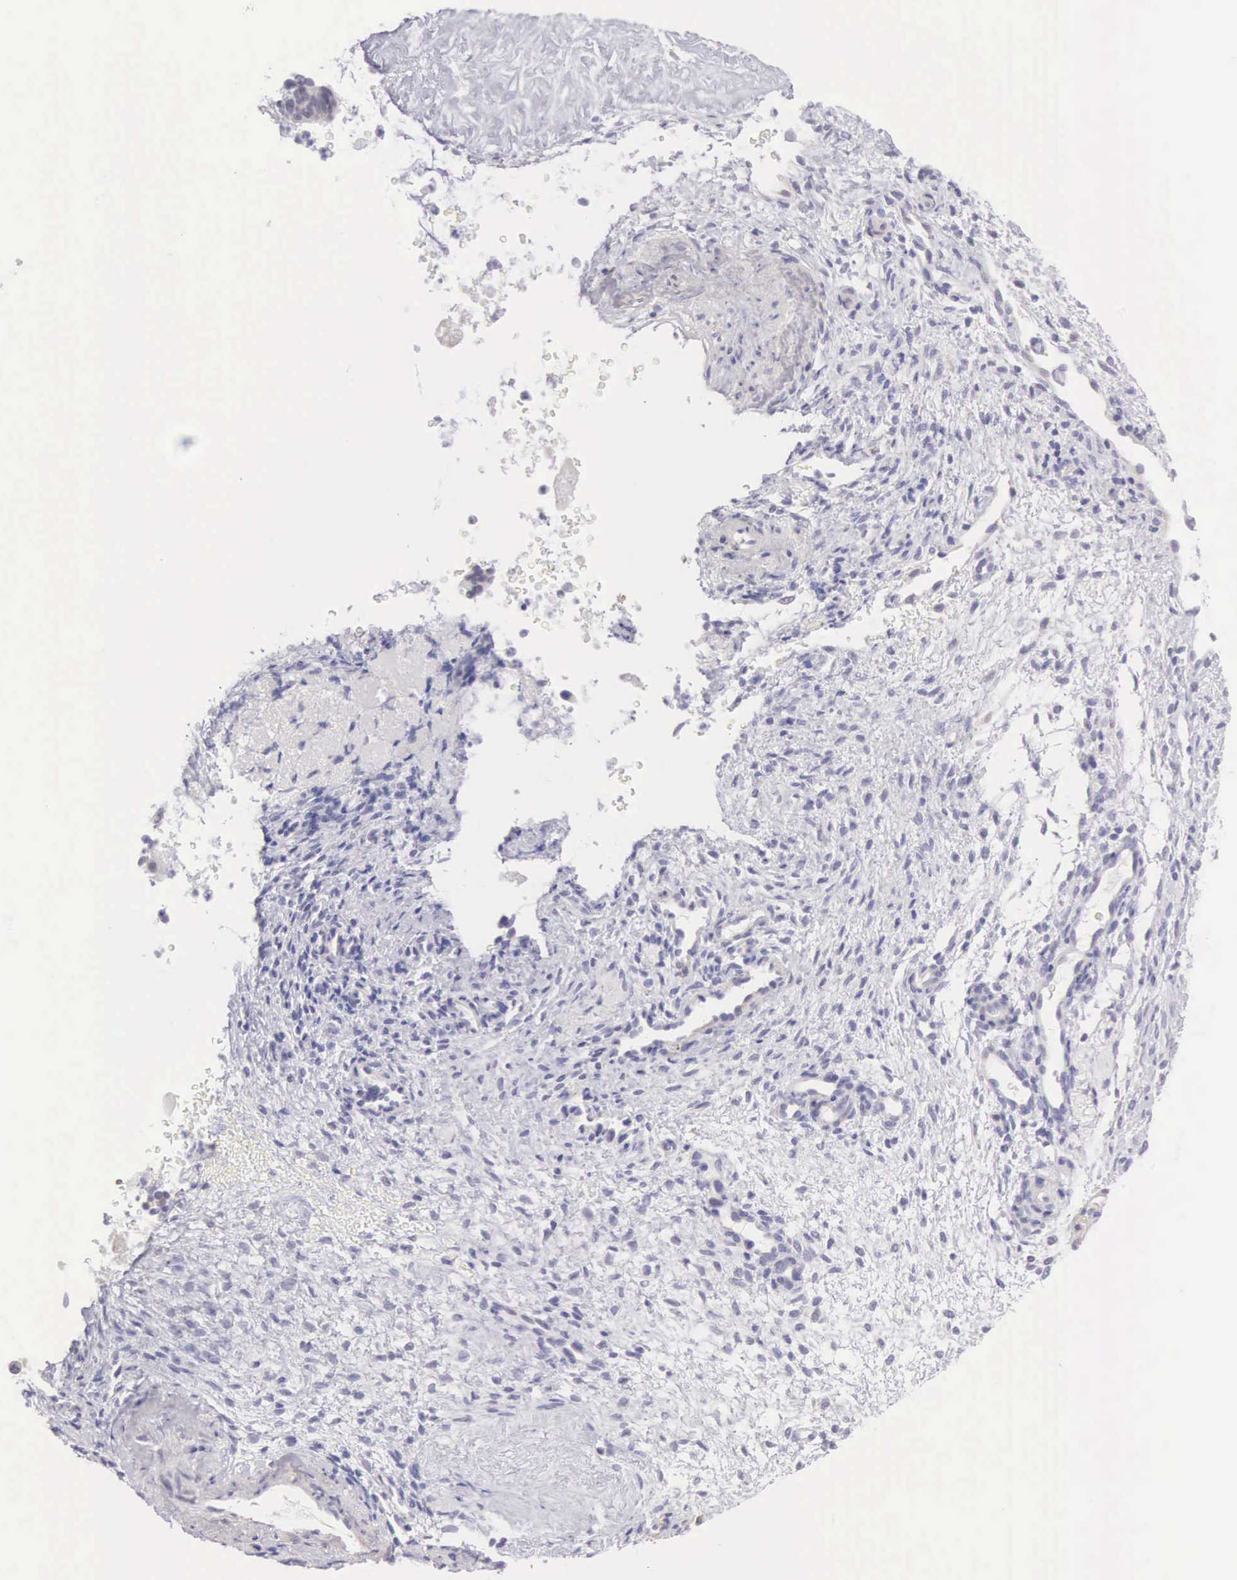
{"staining": {"intensity": "weak", "quantity": ">75%", "location": "cytoplasmic/membranous"}, "tissue": "ovarian cancer", "cell_type": "Tumor cells", "image_type": "cancer", "snomed": [{"axis": "morphology", "description": "Carcinoma, endometroid"}, {"axis": "topography", "description": "Ovary"}], "caption": "Protein expression analysis of ovarian cancer (endometroid carcinoma) shows weak cytoplasmic/membranous expression in about >75% of tumor cells.", "gene": "ARFGAP3", "patient": {"sex": "female", "age": 52}}